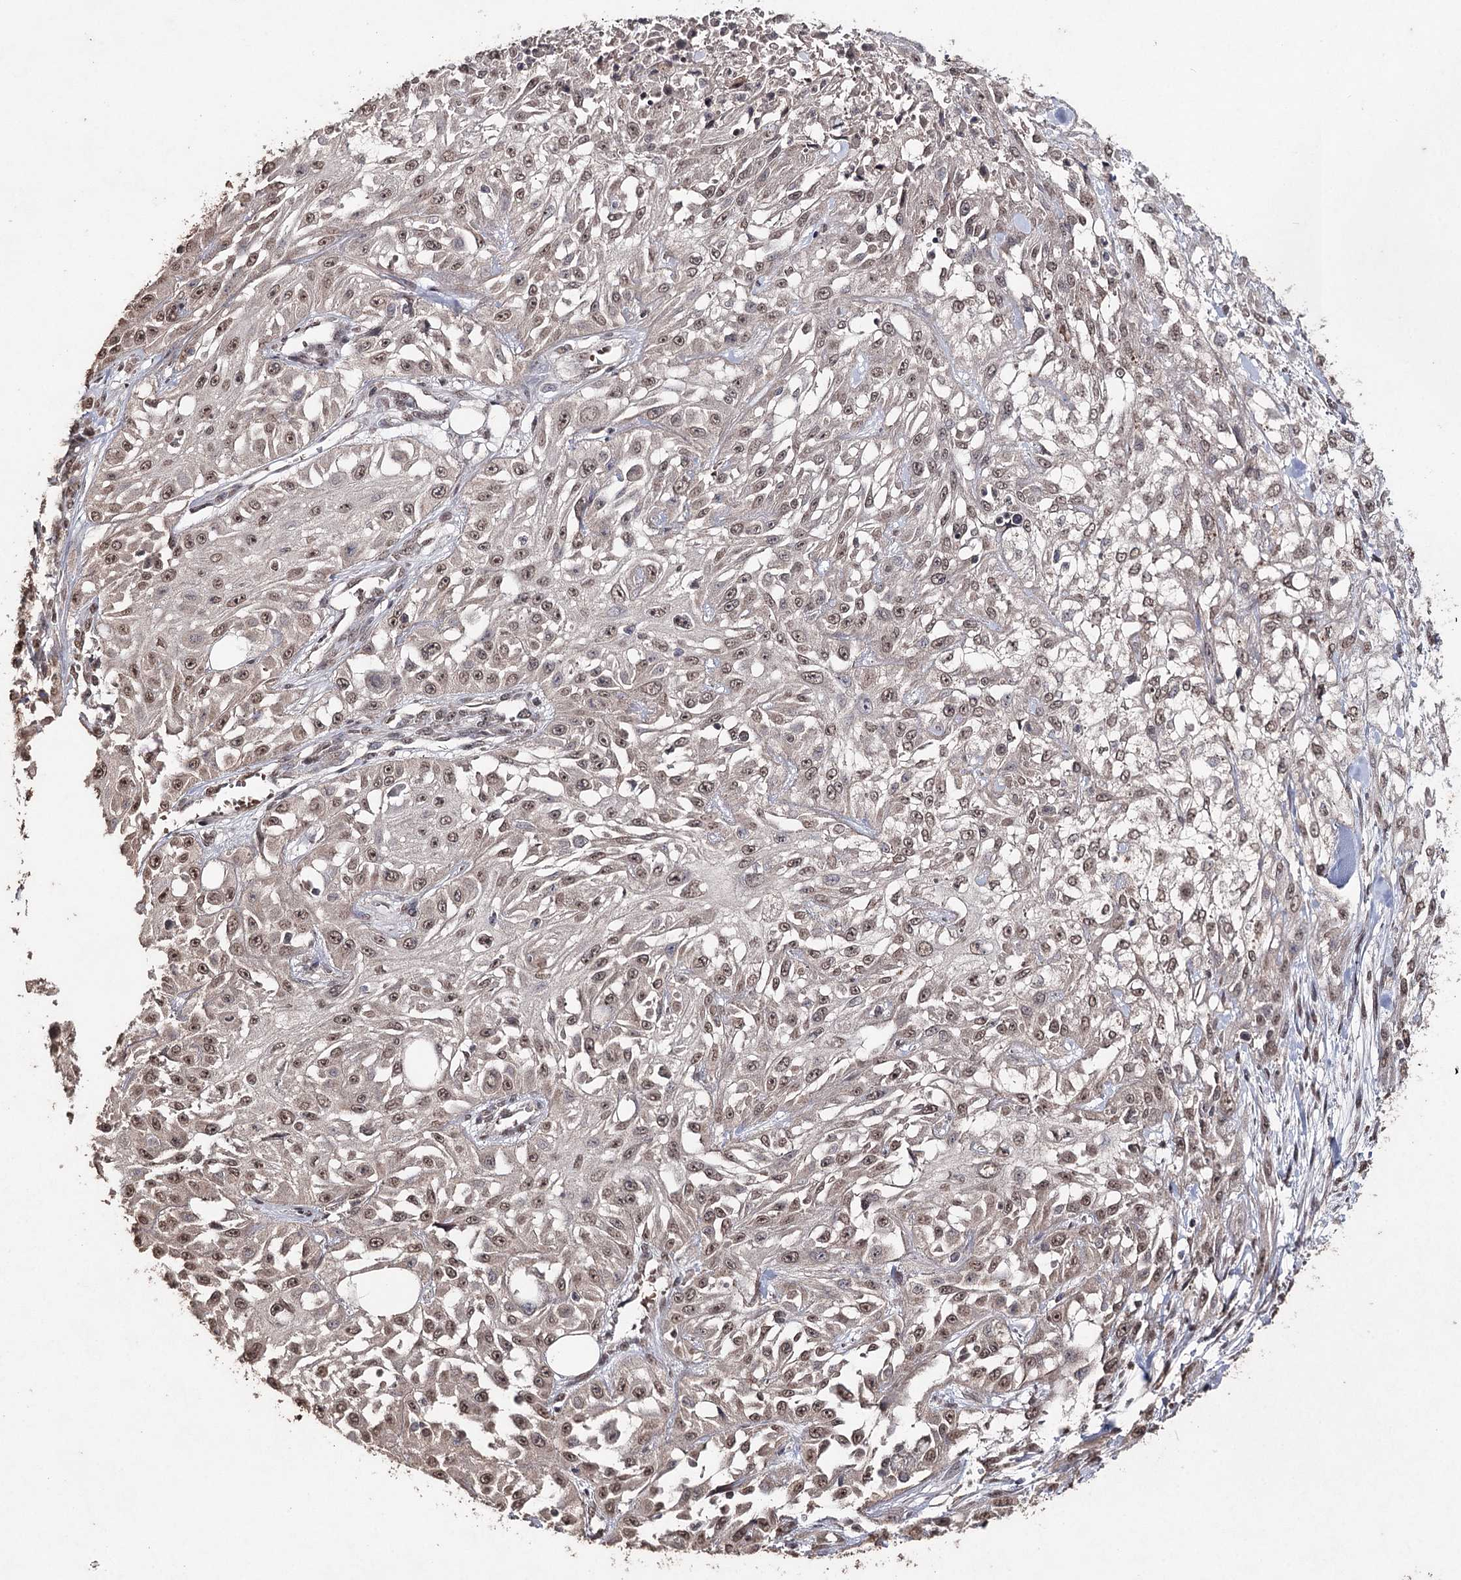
{"staining": {"intensity": "weak", "quantity": ">75%", "location": "nuclear"}, "tissue": "skin cancer", "cell_type": "Tumor cells", "image_type": "cancer", "snomed": [{"axis": "morphology", "description": "Squamous cell carcinoma, NOS"}, {"axis": "morphology", "description": "Squamous cell carcinoma, metastatic, NOS"}, {"axis": "topography", "description": "Skin"}, {"axis": "topography", "description": "Lymph node"}], "caption": "This histopathology image shows immunohistochemistry (IHC) staining of skin cancer (squamous cell carcinoma), with low weak nuclear expression in approximately >75% of tumor cells.", "gene": "ATG14", "patient": {"sex": "male", "age": 75}}